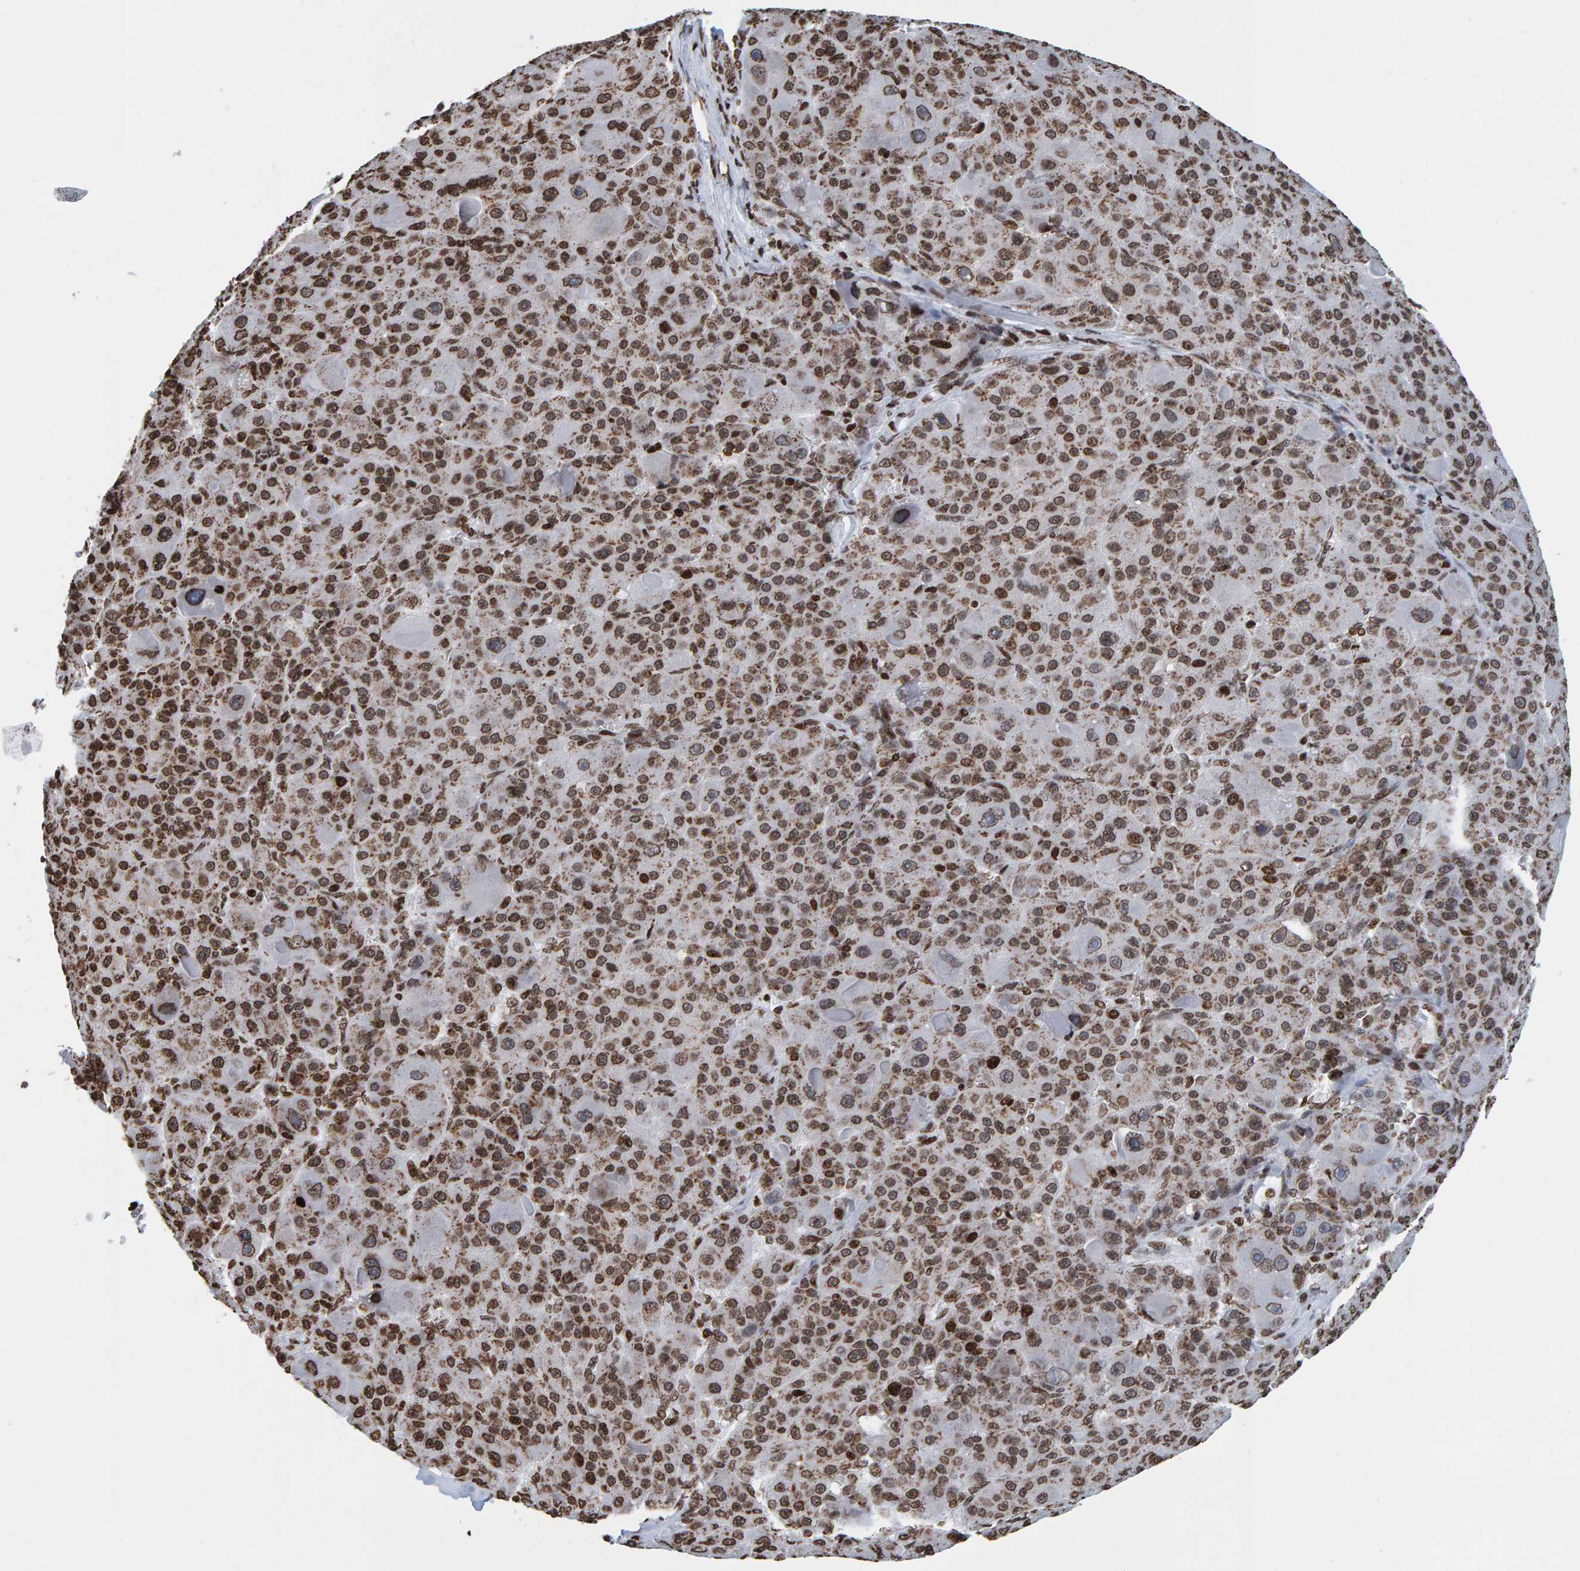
{"staining": {"intensity": "strong", "quantity": ">75%", "location": "cytoplasmic/membranous,nuclear"}, "tissue": "liver cancer", "cell_type": "Tumor cells", "image_type": "cancer", "snomed": [{"axis": "morphology", "description": "Carcinoma, Hepatocellular, NOS"}, {"axis": "topography", "description": "Liver"}], "caption": "This photomicrograph reveals liver cancer (hepatocellular carcinoma) stained with immunohistochemistry to label a protein in brown. The cytoplasmic/membranous and nuclear of tumor cells show strong positivity for the protein. Nuclei are counter-stained blue.", "gene": "BRF2", "patient": {"sex": "male", "age": 76}}